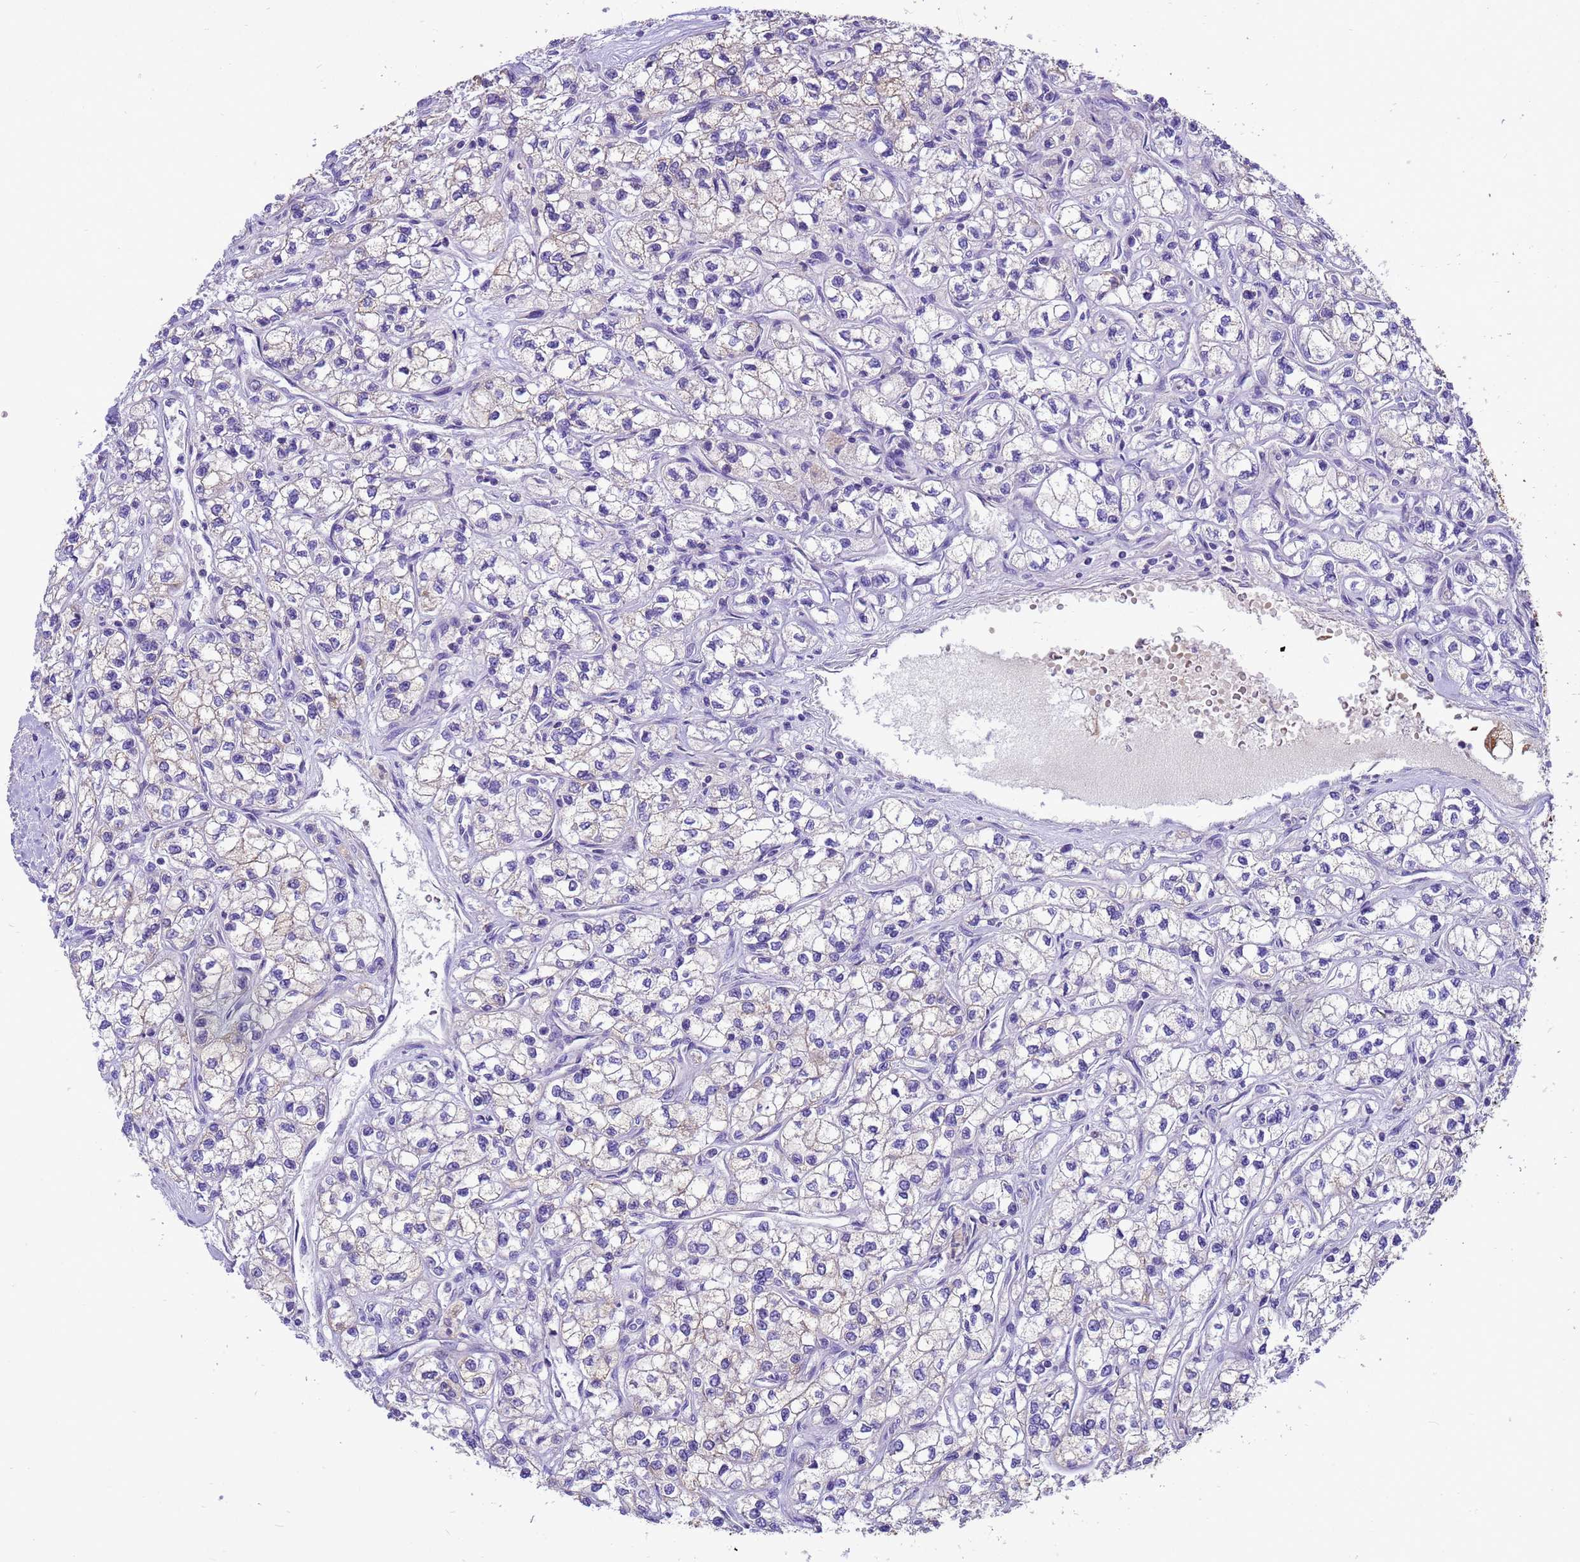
{"staining": {"intensity": "negative", "quantity": "none", "location": "none"}, "tissue": "renal cancer", "cell_type": "Tumor cells", "image_type": "cancer", "snomed": [{"axis": "morphology", "description": "Adenocarcinoma, NOS"}, {"axis": "topography", "description": "Kidney"}], "caption": "DAB immunohistochemical staining of renal cancer shows no significant expression in tumor cells.", "gene": "PIEZO2", "patient": {"sex": "male", "age": 80}}